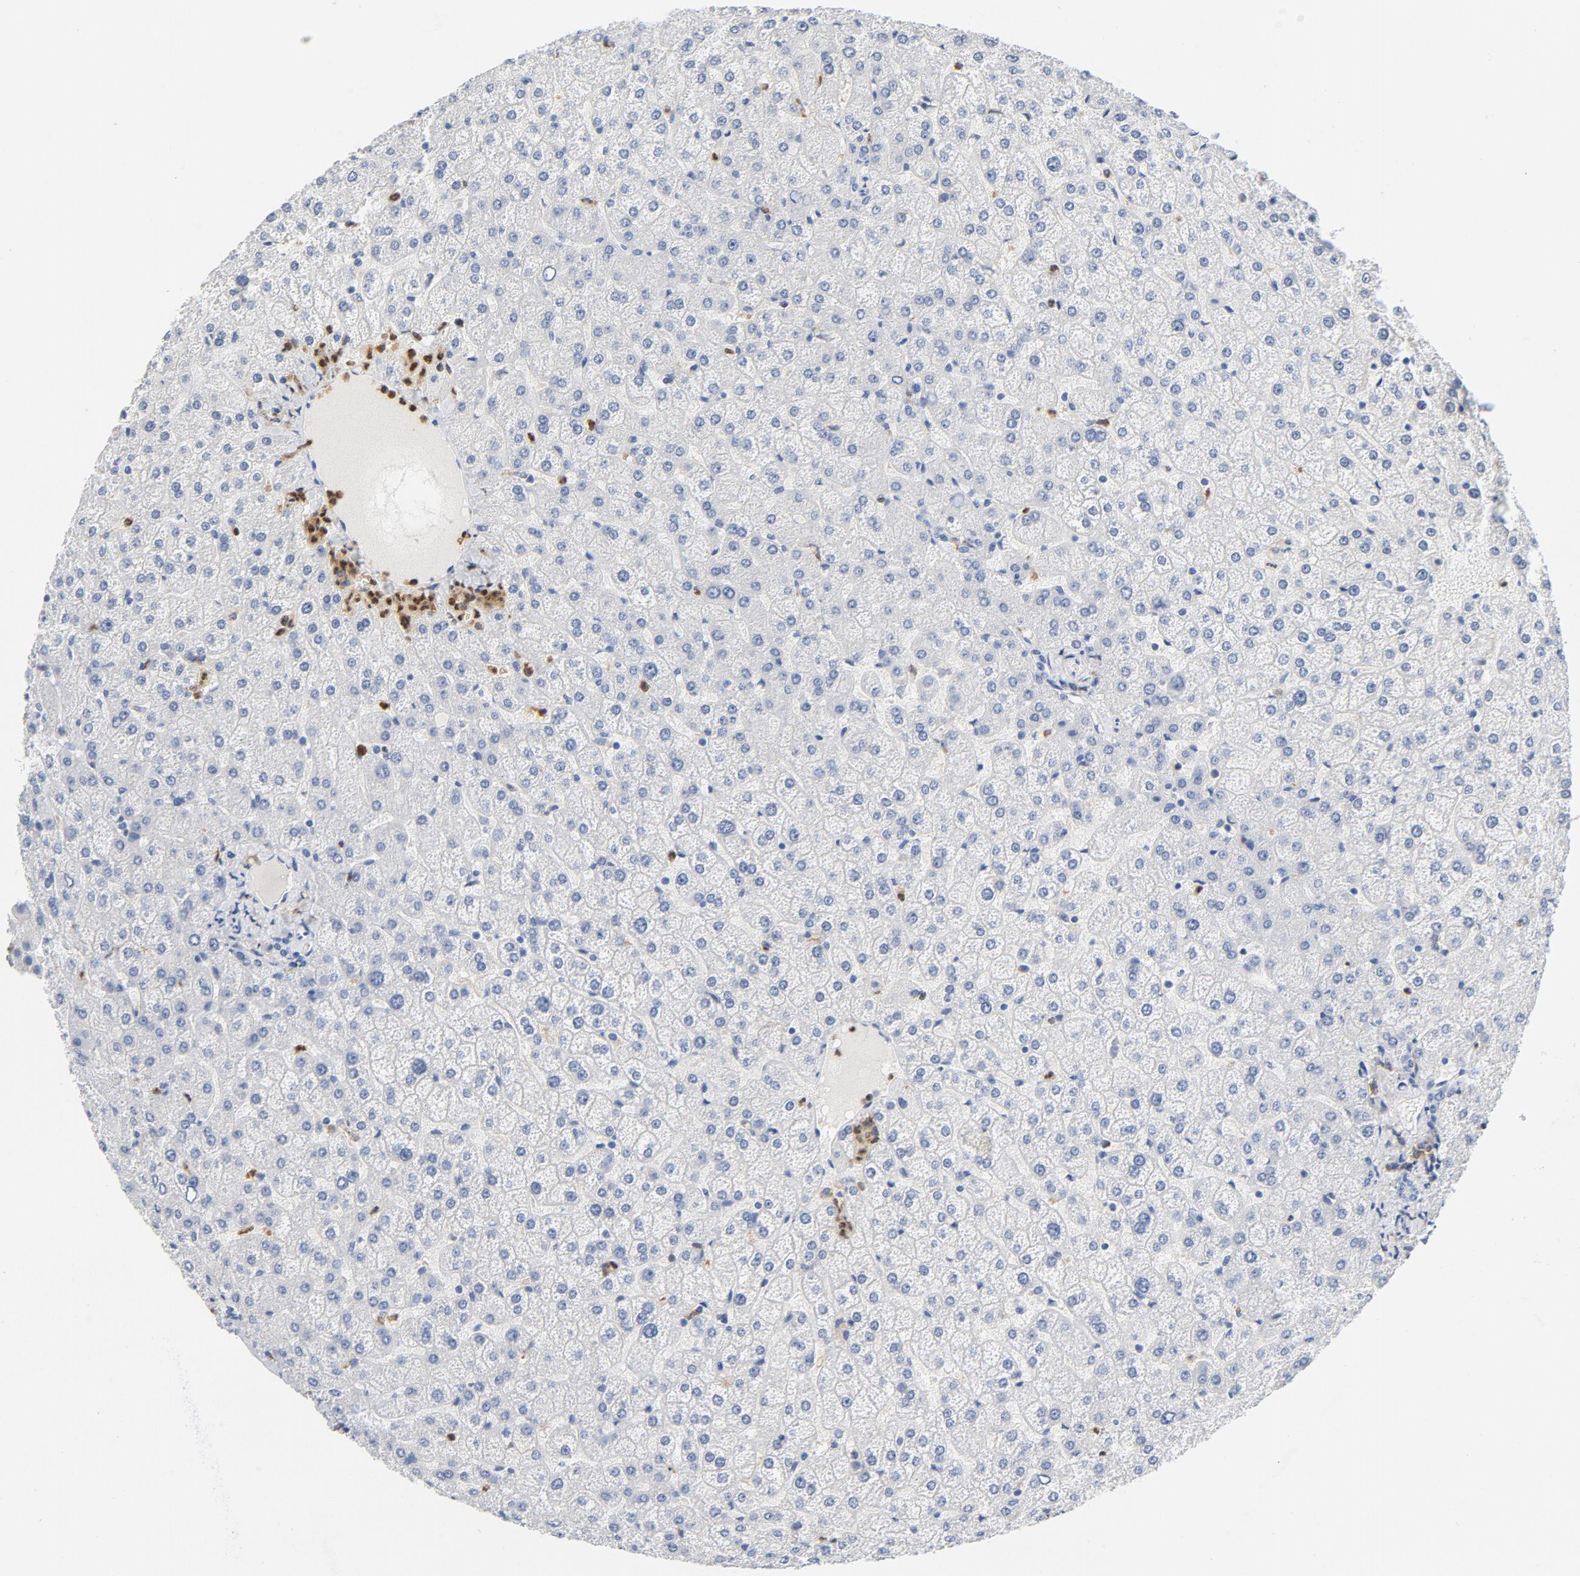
{"staining": {"intensity": "negative", "quantity": "none", "location": "none"}, "tissue": "liver", "cell_type": "Cholangiocytes", "image_type": "normal", "snomed": [{"axis": "morphology", "description": "Normal tissue, NOS"}, {"axis": "topography", "description": "Liver"}], "caption": "Image shows no protein expression in cholangiocytes of unremarkable liver. (Brightfield microscopy of DAB immunohistochemistry (IHC) at high magnification).", "gene": "NCF1", "patient": {"sex": "female", "age": 32}}